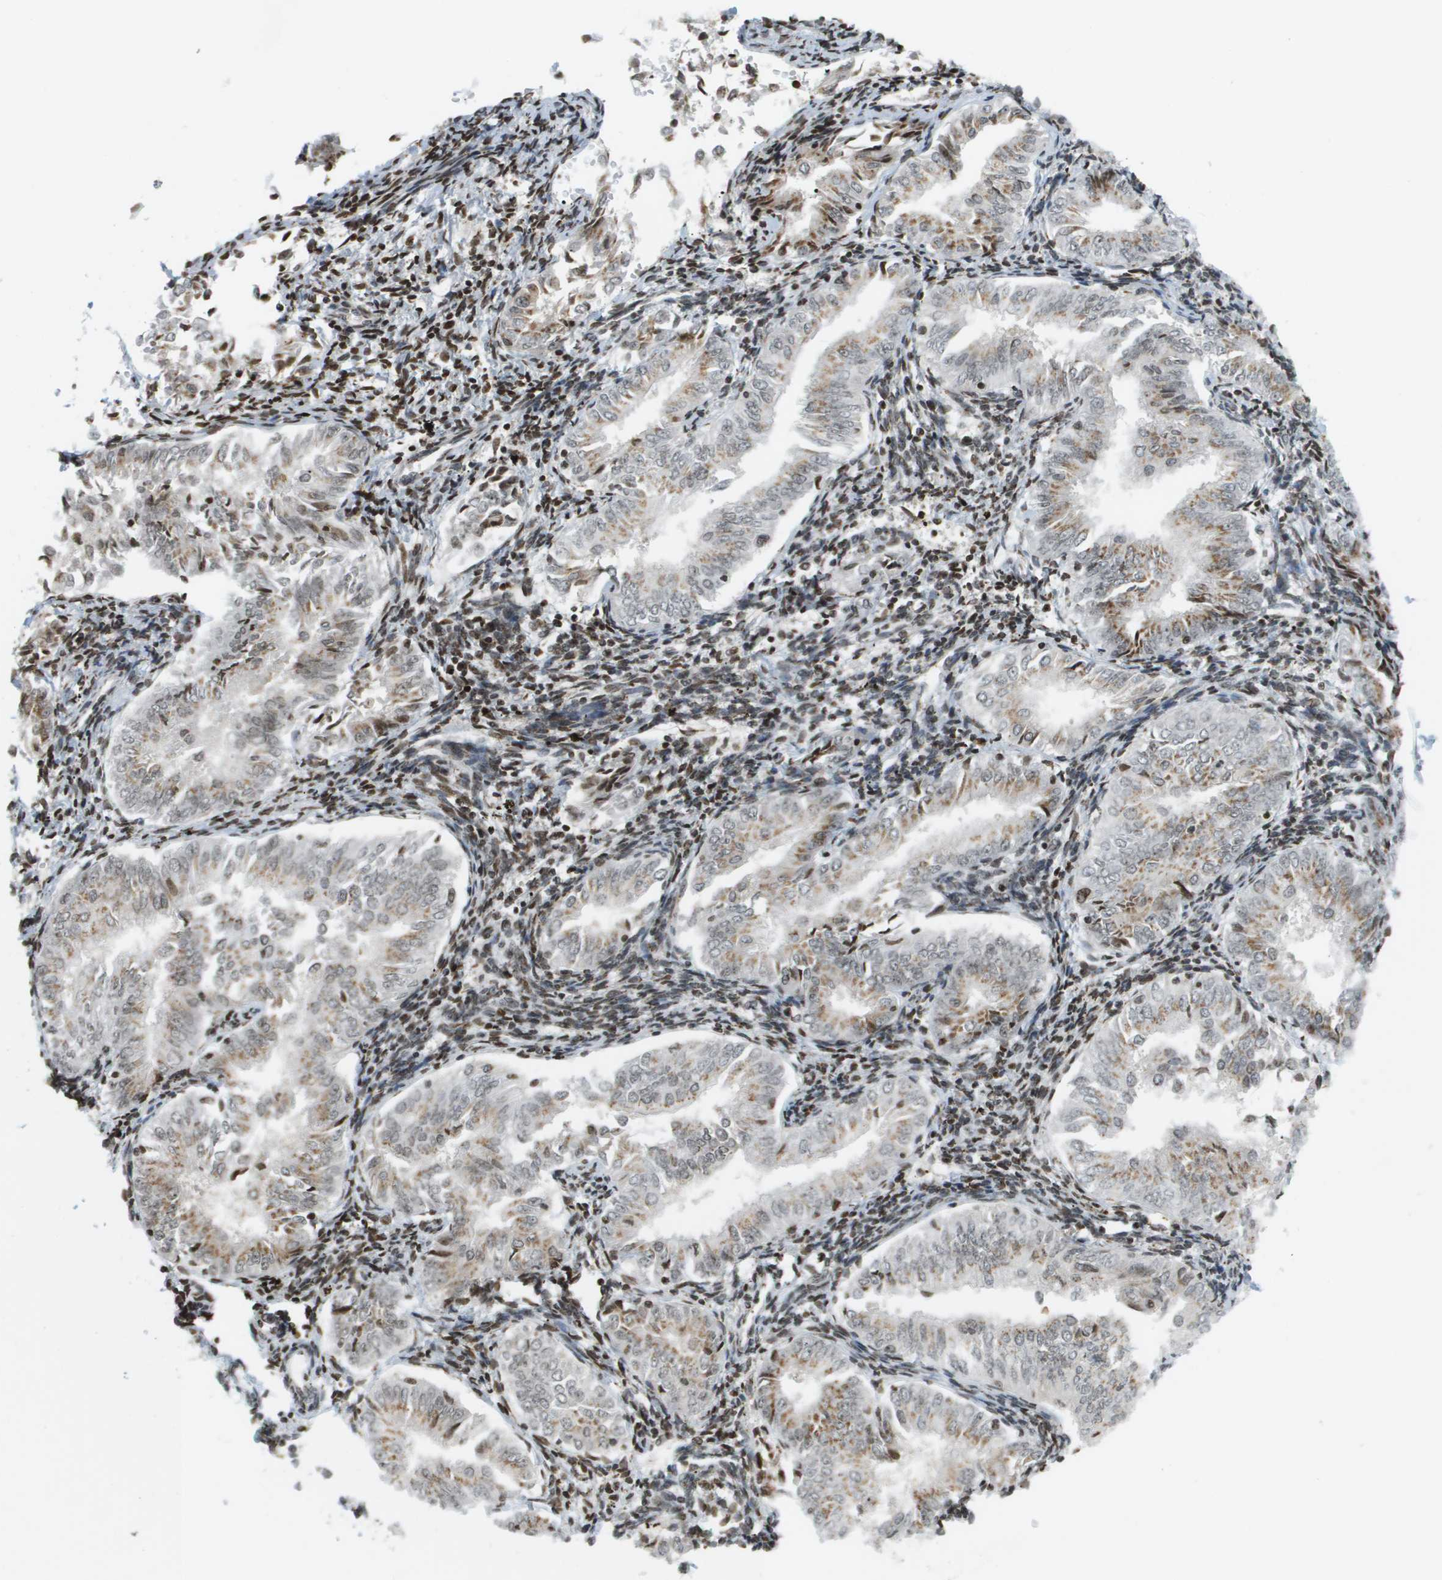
{"staining": {"intensity": "moderate", "quantity": ">75%", "location": "cytoplasmic/membranous"}, "tissue": "endometrial cancer", "cell_type": "Tumor cells", "image_type": "cancer", "snomed": [{"axis": "morphology", "description": "Adenocarcinoma, NOS"}, {"axis": "topography", "description": "Endometrium"}], "caption": "This image displays IHC staining of human endometrial cancer (adenocarcinoma), with medium moderate cytoplasmic/membranous expression in approximately >75% of tumor cells.", "gene": "EVC", "patient": {"sex": "female", "age": 53}}